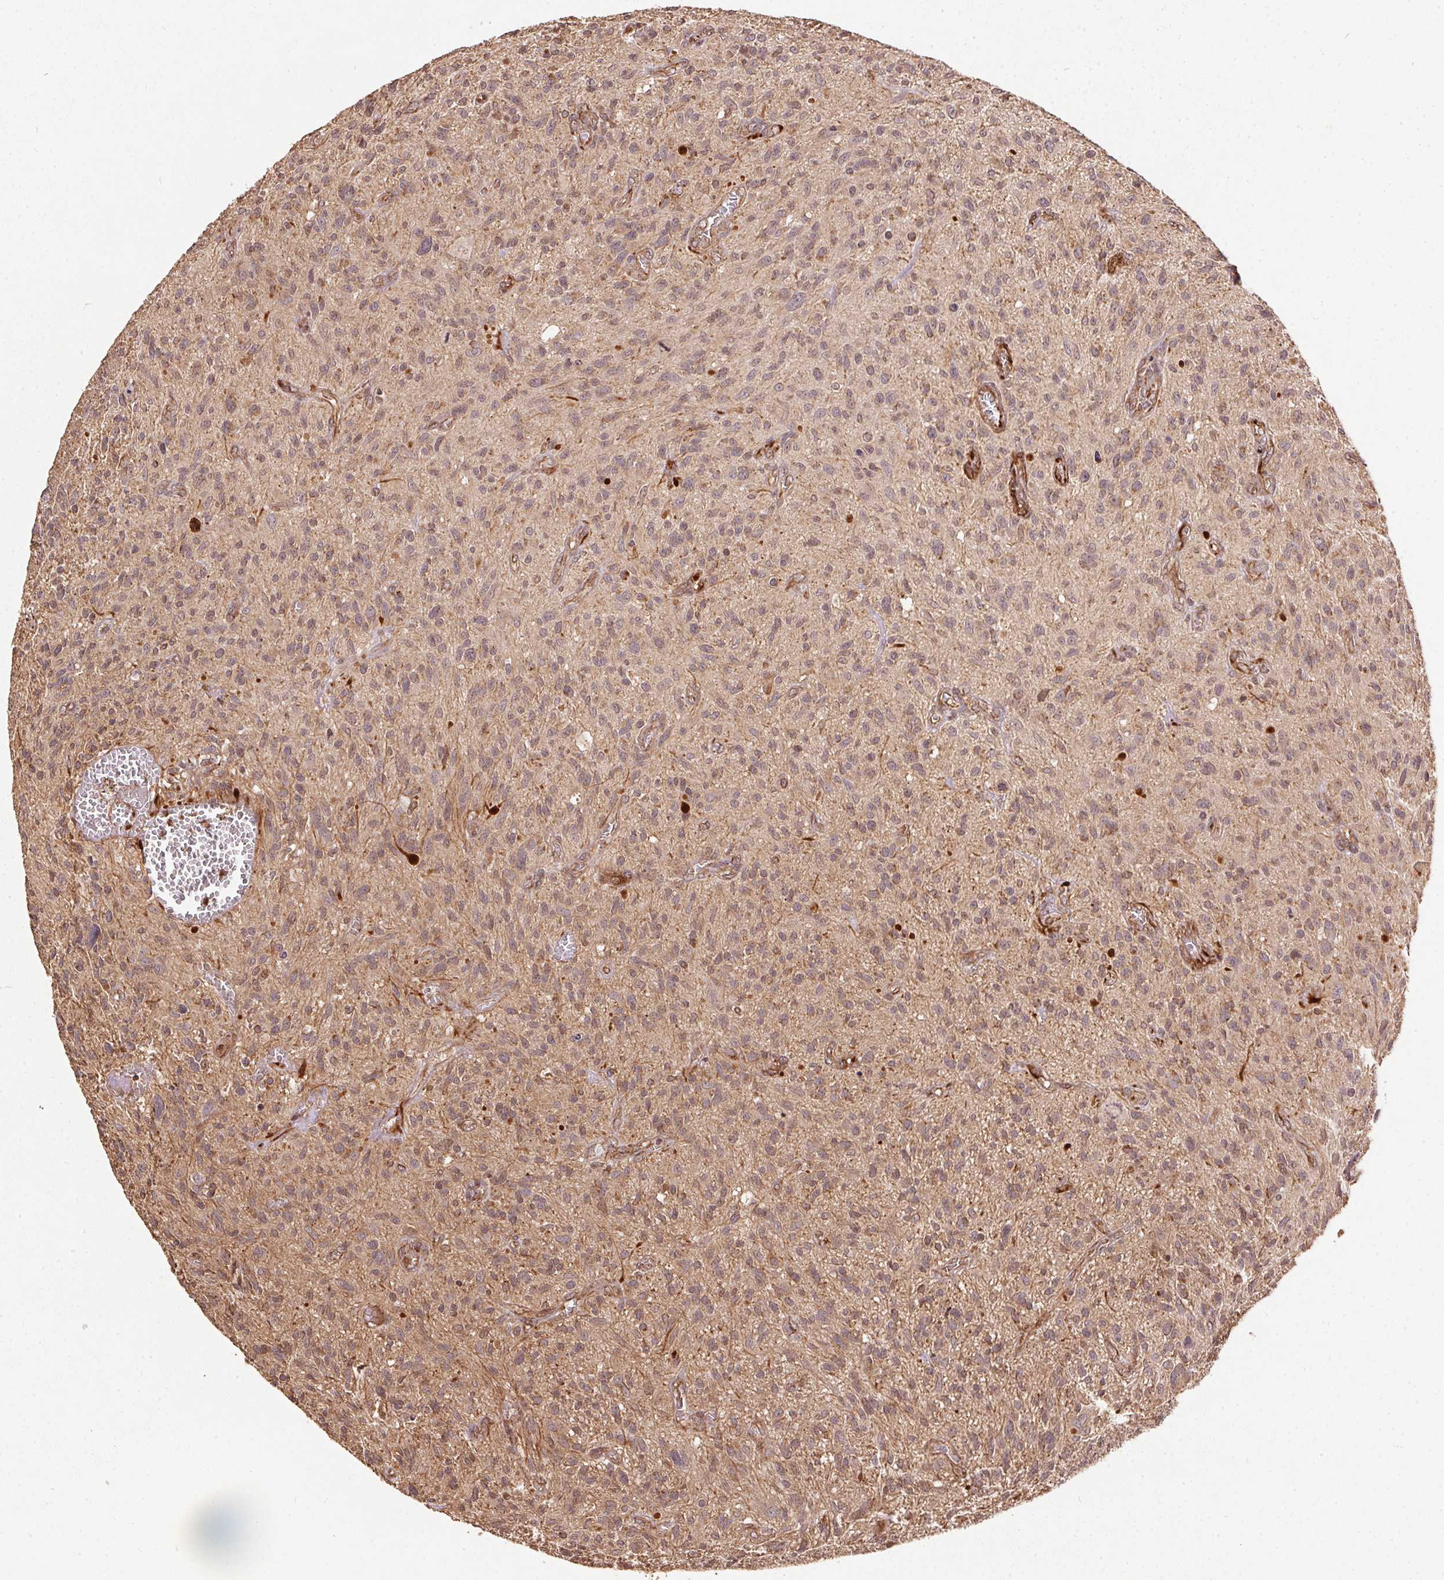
{"staining": {"intensity": "weak", "quantity": "25%-75%", "location": "cytoplasmic/membranous"}, "tissue": "glioma", "cell_type": "Tumor cells", "image_type": "cancer", "snomed": [{"axis": "morphology", "description": "Glioma, malignant, High grade"}, {"axis": "topography", "description": "Brain"}], "caption": "Weak cytoplasmic/membranous positivity for a protein is identified in approximately 25%-75% of tumor cells of glioma using immunohistochemistry.", "gene": "SPRED2", "patient": {"sex": "male", "age": 75}}